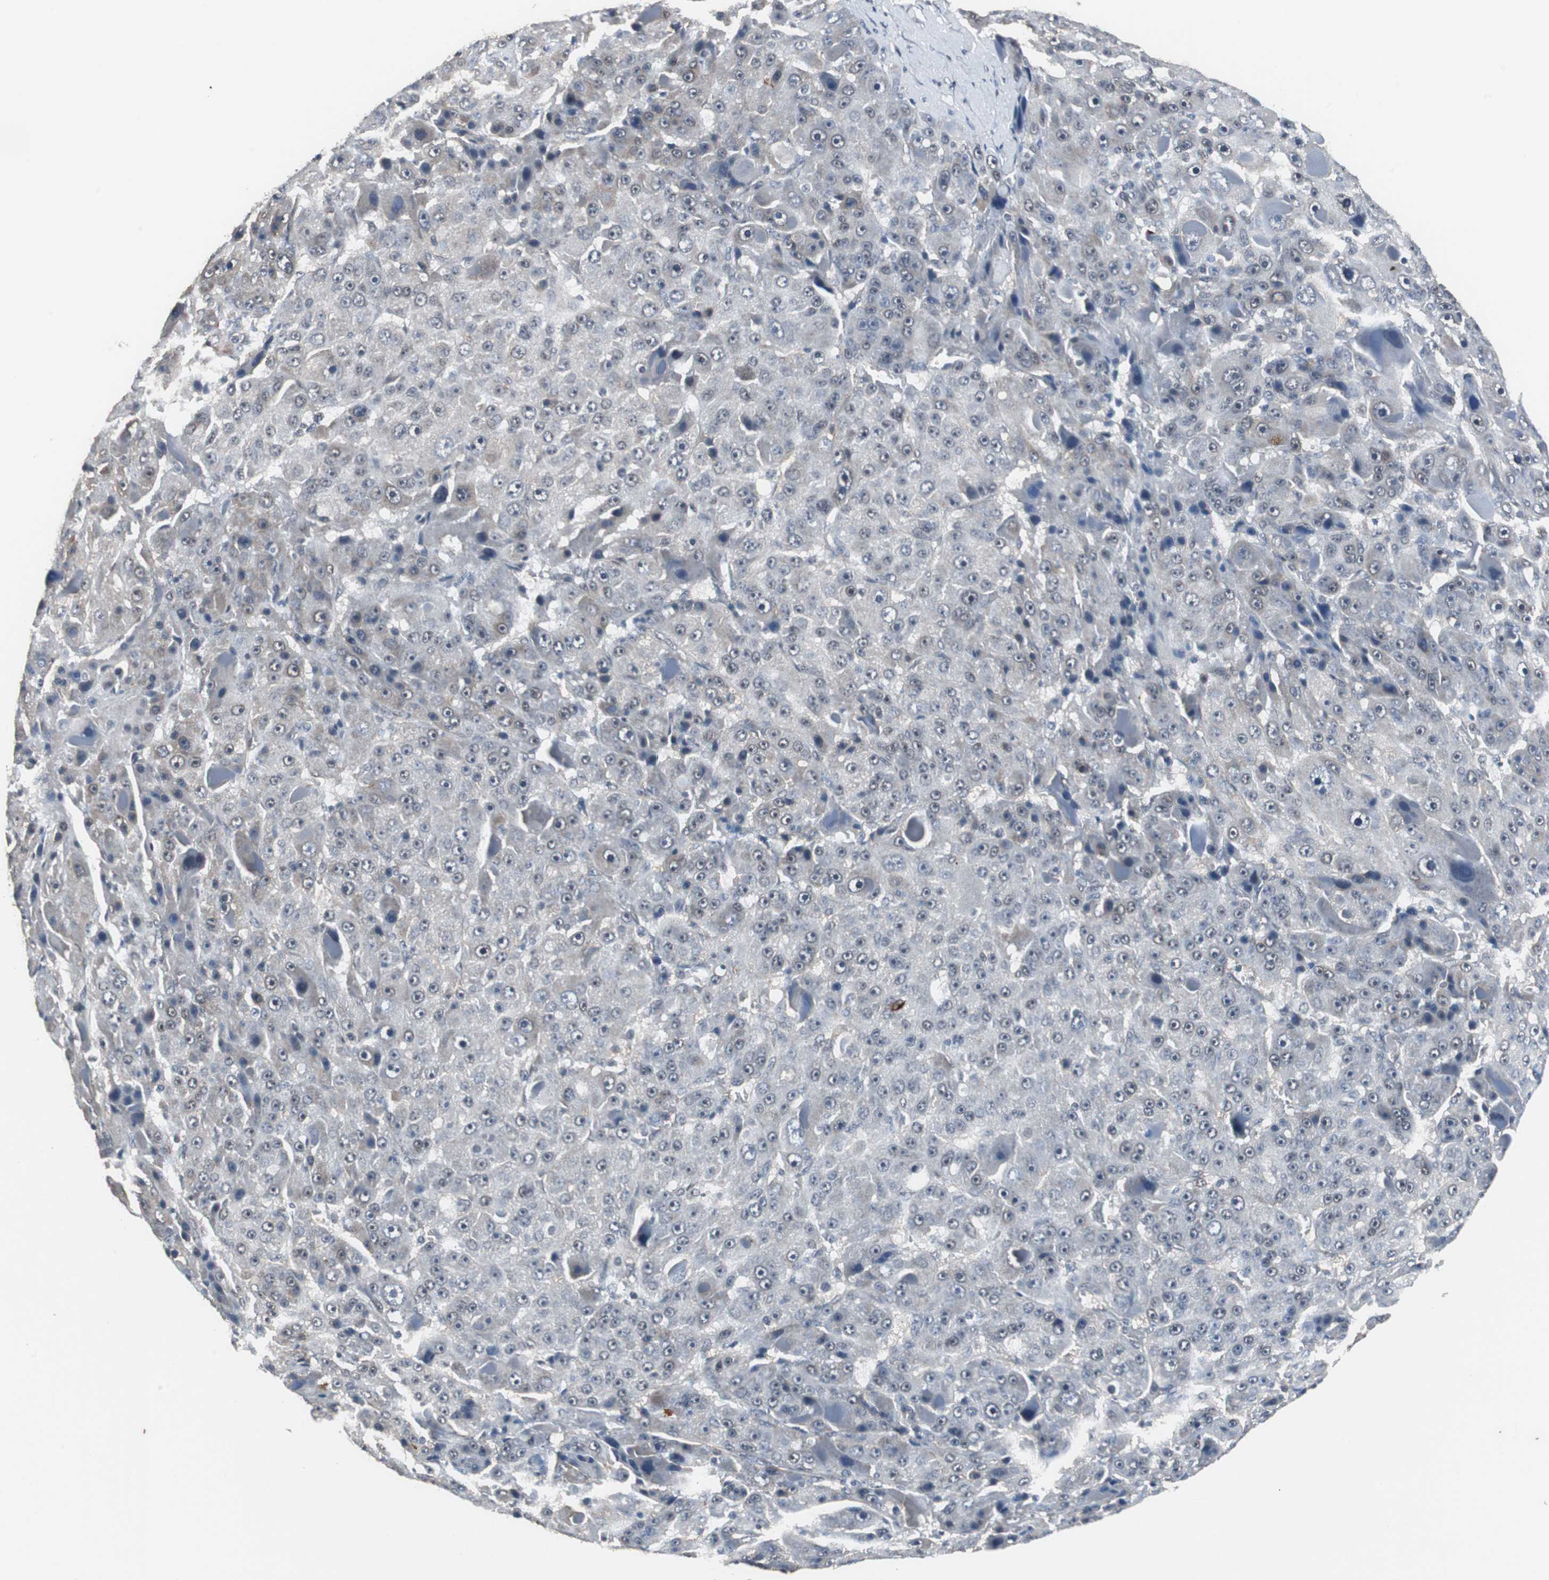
{"staining": {"intensity": "negative", "quantity": "none", "location": "none"}, "tissue": "liver cancer", "cell_type": "Tumor cells", "image_type": "cancer", "snomed": [{"axis": "morphology", "description": "Carcinoma, Hepatocellular, NOS"}, {"axis": "topography", "description": "Liver"}], "caption": "Immunohistochemistry (IHC) micrograph of neoplastic tissue: liver cancer stained with DAB (3,3'-diaminobenzidine) exhibits no significant protein positivity in tumor cells. The staining was performed using DAB (3,3'-diaminobenzidine) to visualize the protein expression in brown, while the nuclei were stained in blue with hematoxylin (Magnification: 20x).", "gene": "ZHX2", "patient": {"sex": "male", "age": 76}}